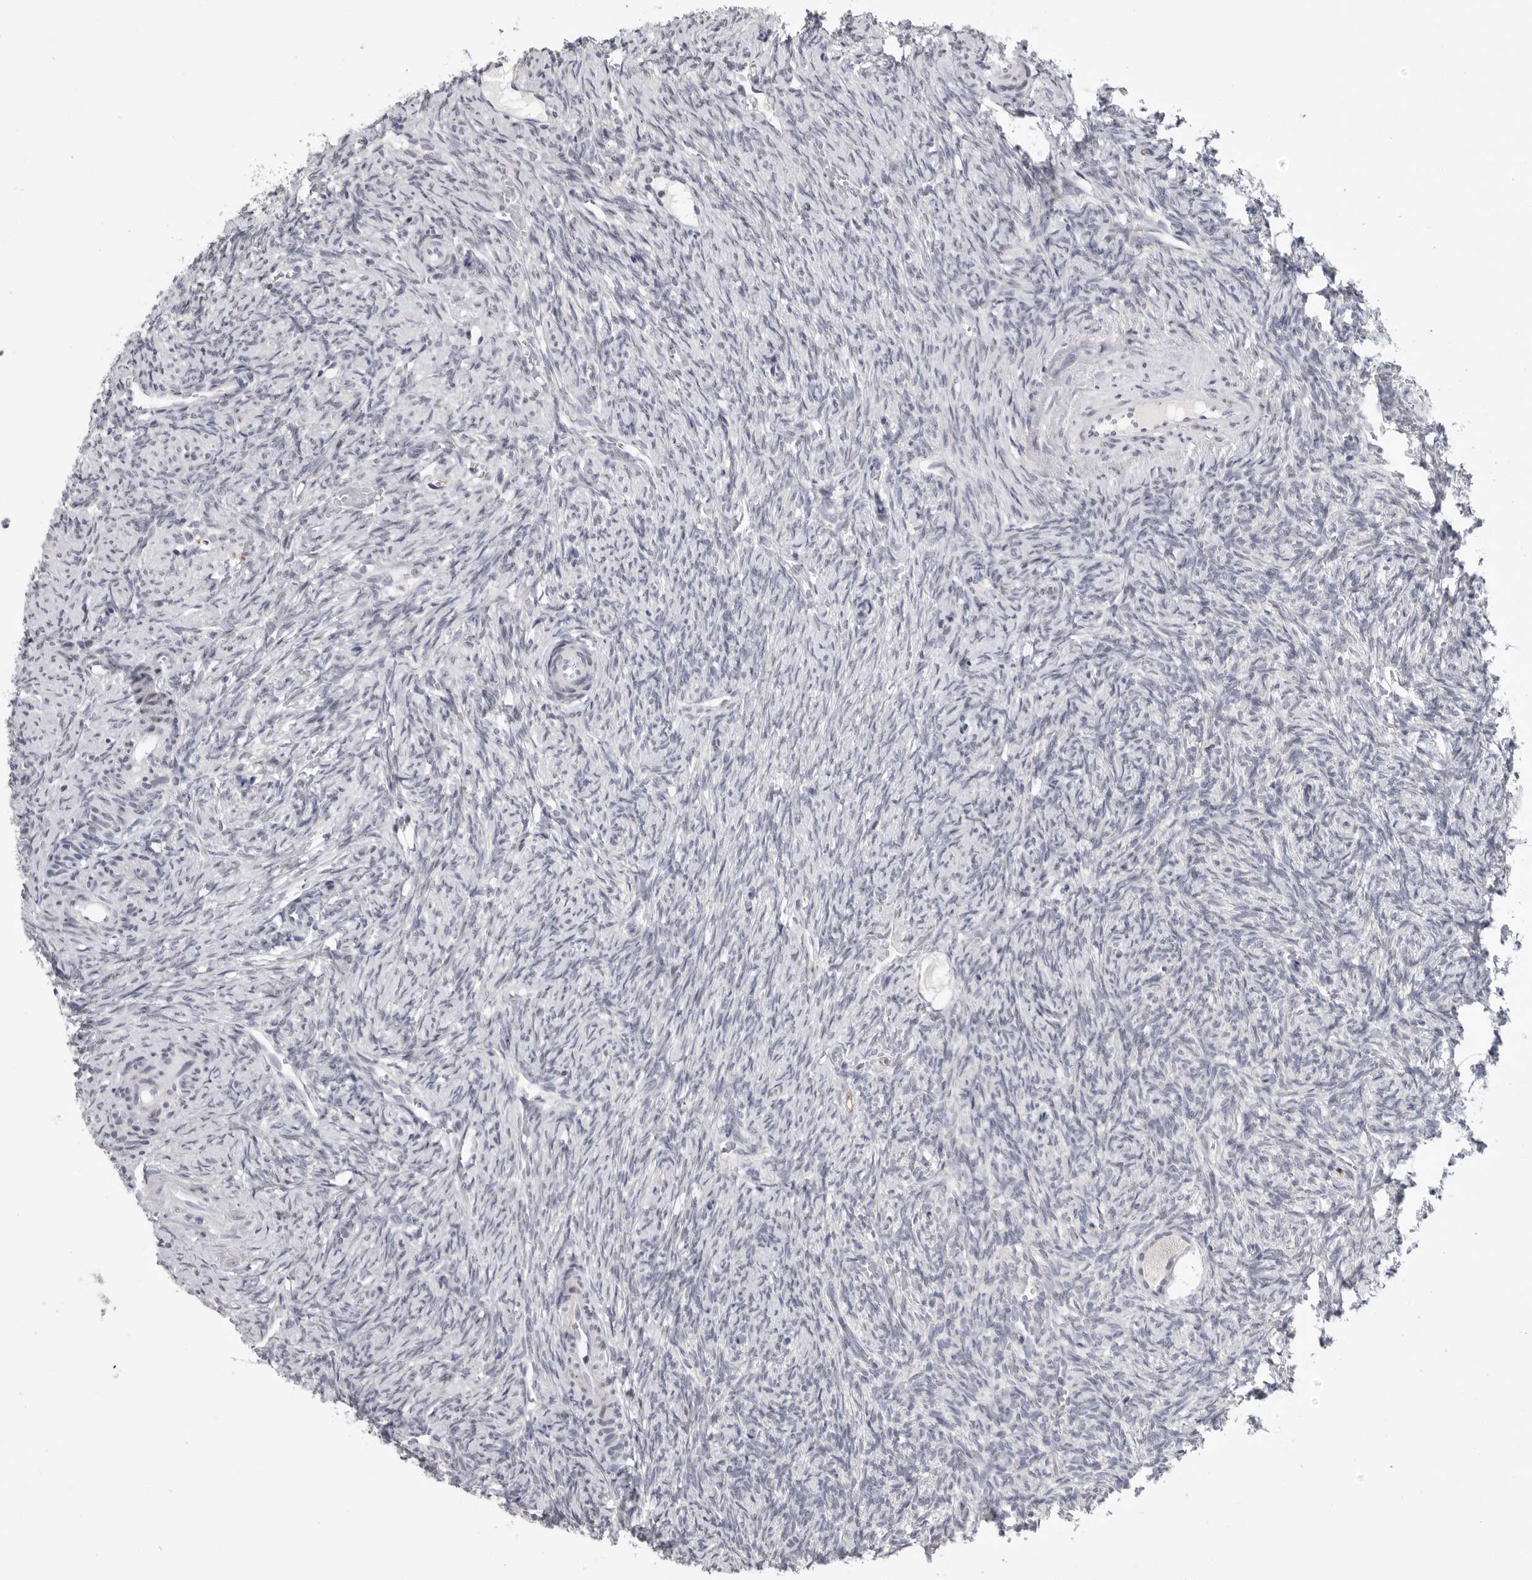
{"staining": {"intensity": "negative", "quantity": "none", "location": "none"}, "tissue": "ovary", "cell_type": "Follicle cells", "image_type": "normal", "snomed": [{"axis": "morphology", "description": "Normal tissue, NOS"}, {"axis": "topography", "description": "Ovary"}], "caption": "Immunohistochemistry (IHC) of benign human ovary reveals no positivity in follicle cells.", "gene": "FBXO43", "patient": {"sex": "female", "age": 41}}